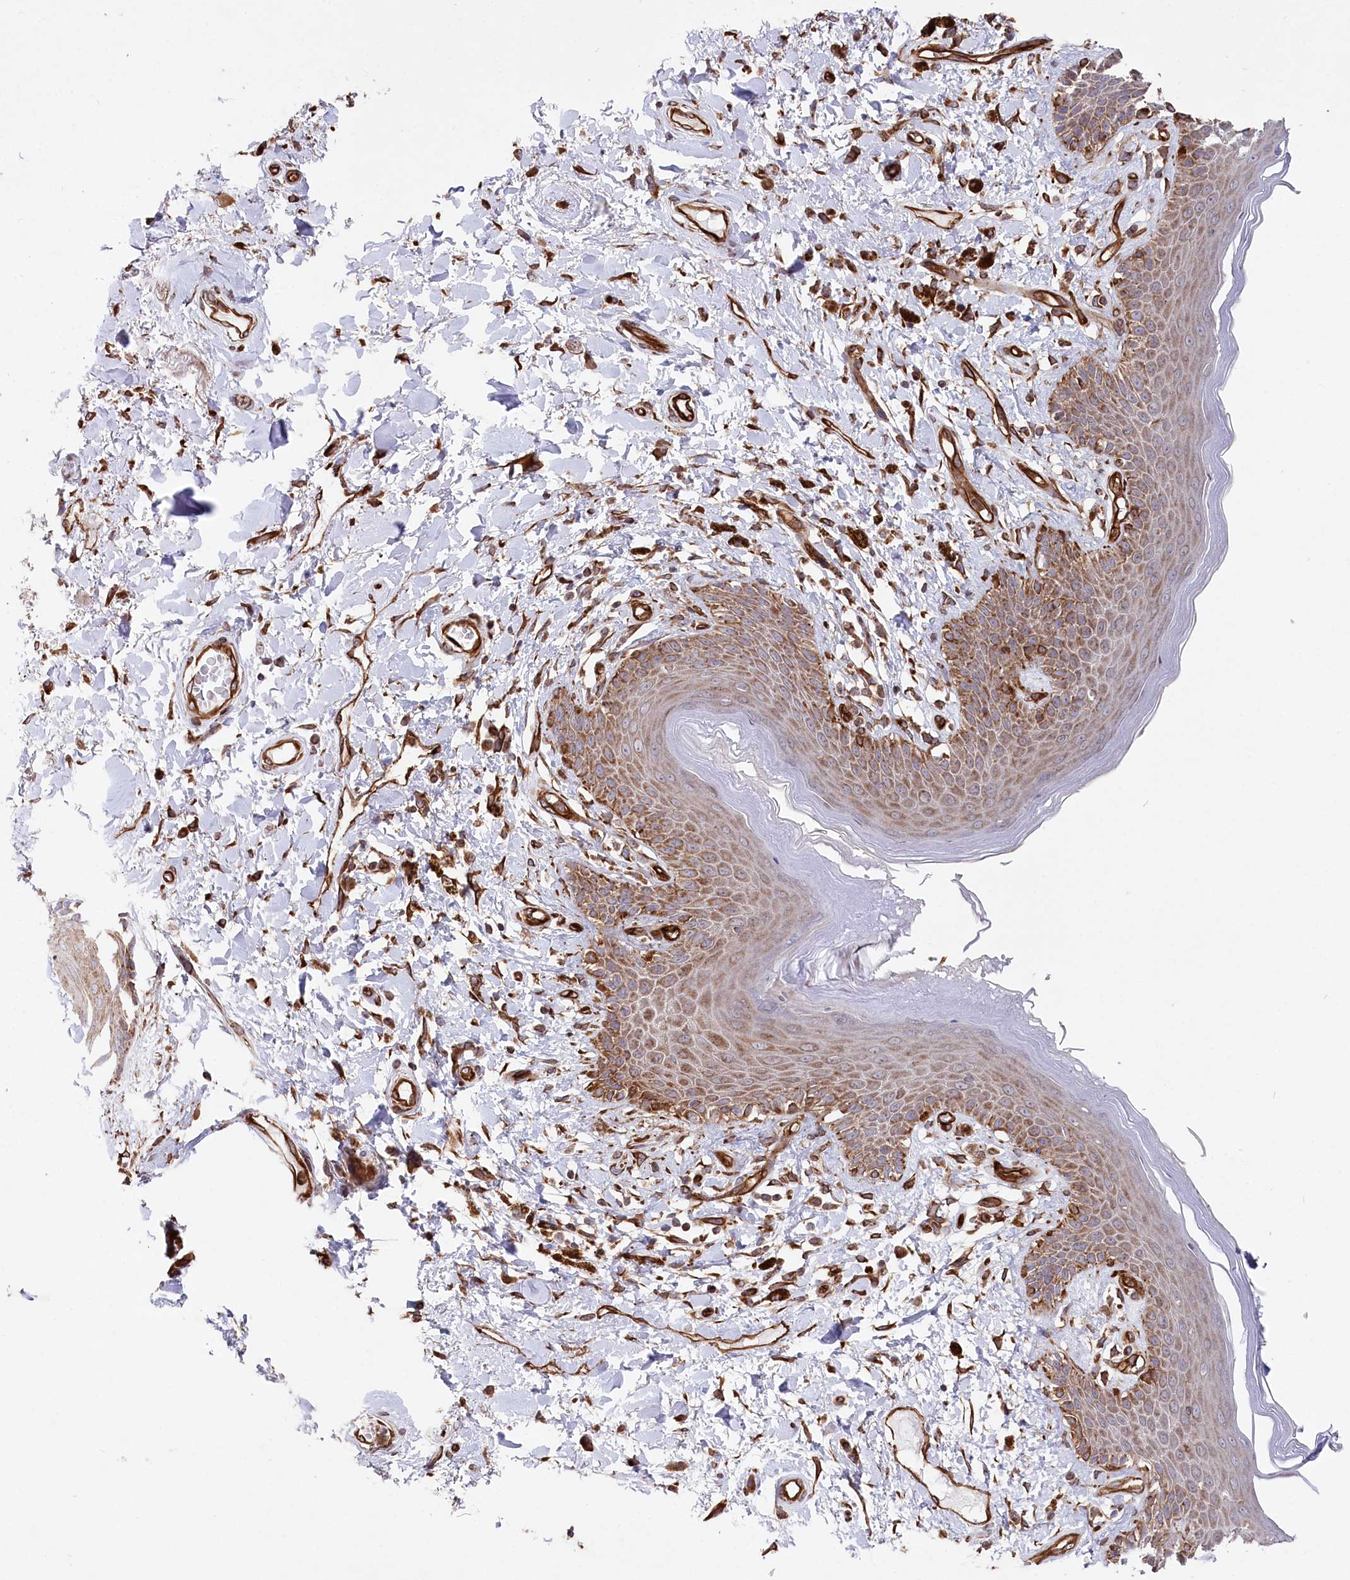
{"staining": {"intensity": "moderate", "quantity": ">75%", "location": "cytoplasmic/membranous"}, "tissue": "skin", "cell_type": "Epidermal cells", "image_type": "normal", "snomed": [{"axis": "morphology", "description": "Normal tissue, NOS"}, {"axis": "topography", "description": "Anal"}], "caption": "Human skin stained for a protein (brown) shows moderate cytoplasmic/membranous positive positivity in about >75% of epidermal cells.", "gene": "MTPAP", "patient": {"sex": "female", "age": 78}}